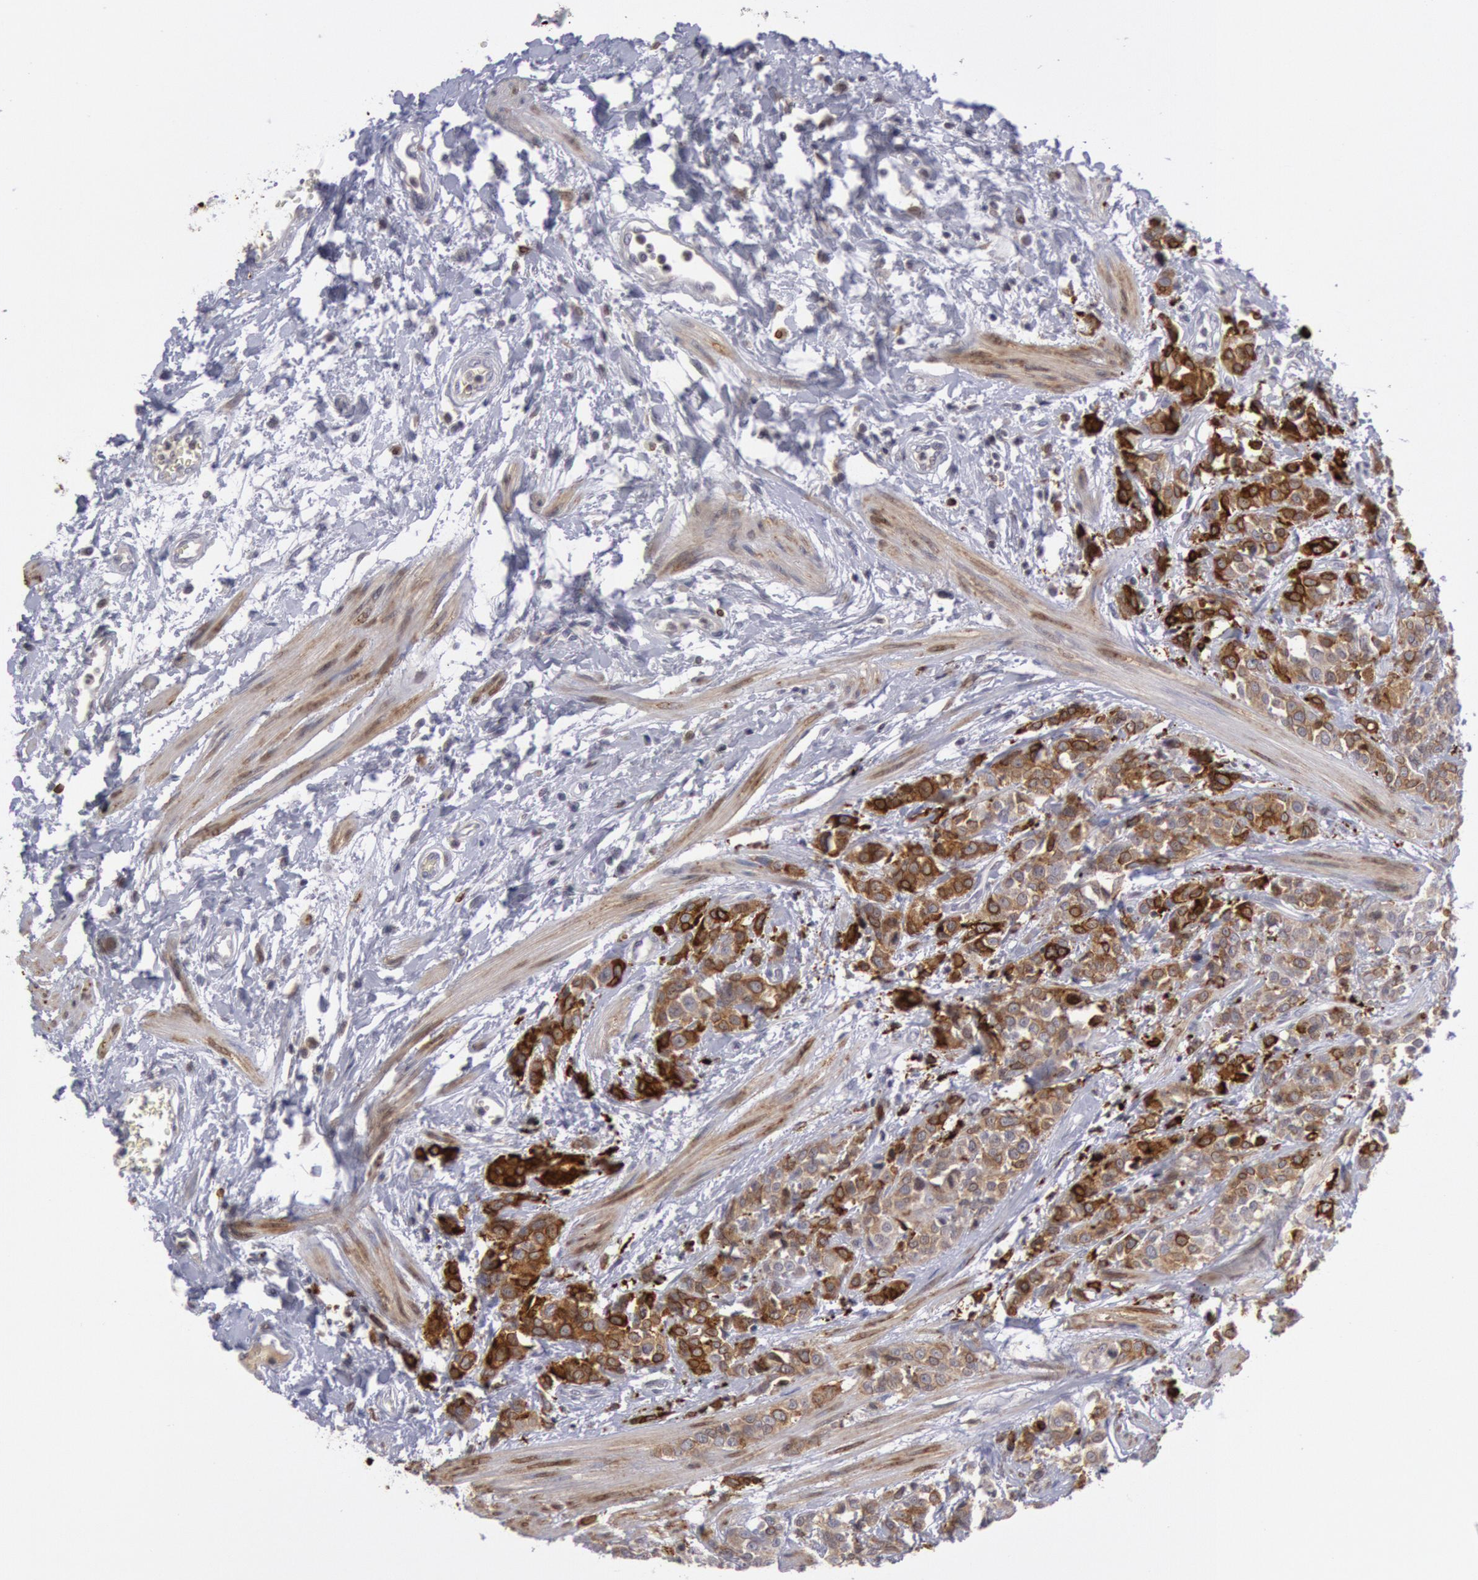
{"staining": {"intensity": "strong", "quantity": ">75%", "location": "cytoplasmic/membranous"}, "tissue": "urothelial cancer", "cell_type": "Tumor cells", "image_type": "cancer", "snomed": [{"axis": "morphology", "description": "Urothelial carcinoma, High grade"}, {"axis": "topography", "description": "Urinary bladder"}], "caption": "Urothelial carcinoma (high-grade) stained with immunohistochemistry (IHC) displays strong cytoplasmic/membranous expression in about >75% of tumor cells.", "gene": "PTGS2", "patient": {"sex": "male", "age": 56}}